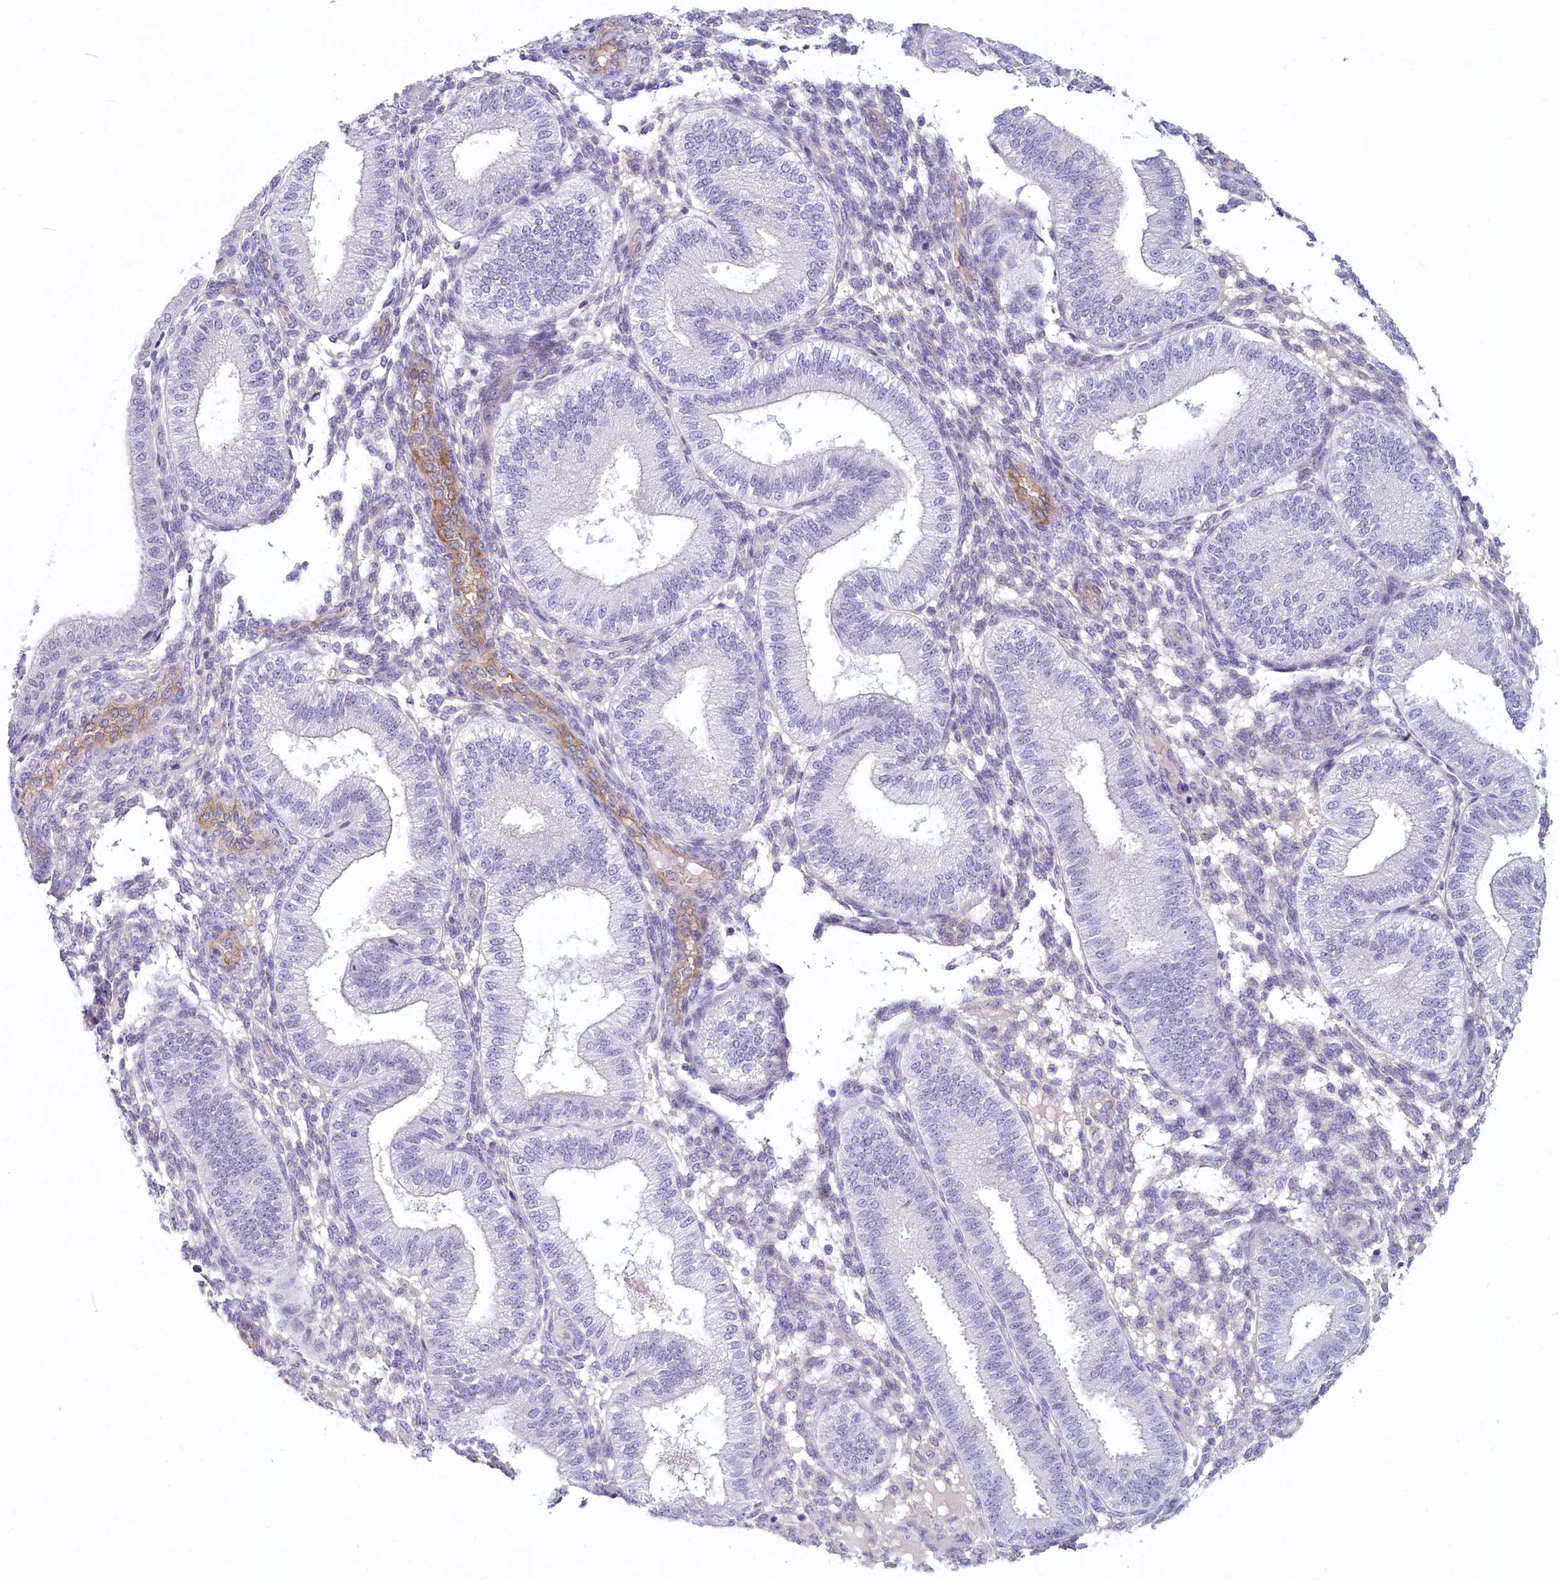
{"staining": {"intensity": "negative", "quantity": "none", "location": "none"}, "tissue": "endometrium", "cell_type": "Cells in endometrial stroma", "image_type": "normal", "snomed": [{"axis": "morphology", "description": "Normal tissue, NOS"}, {"axis": "topography", "description": "Endometrium"}], "caption": "Unremarkable endometrium was stained to show a protein in brown. There is no significant positivity in cells in endometrial stroma. (Immunohistochemistry (ihc), brightfield microscopy, high magnification).", "gene": "PROCR", "patient": {"sex": "female", "age": 39}}